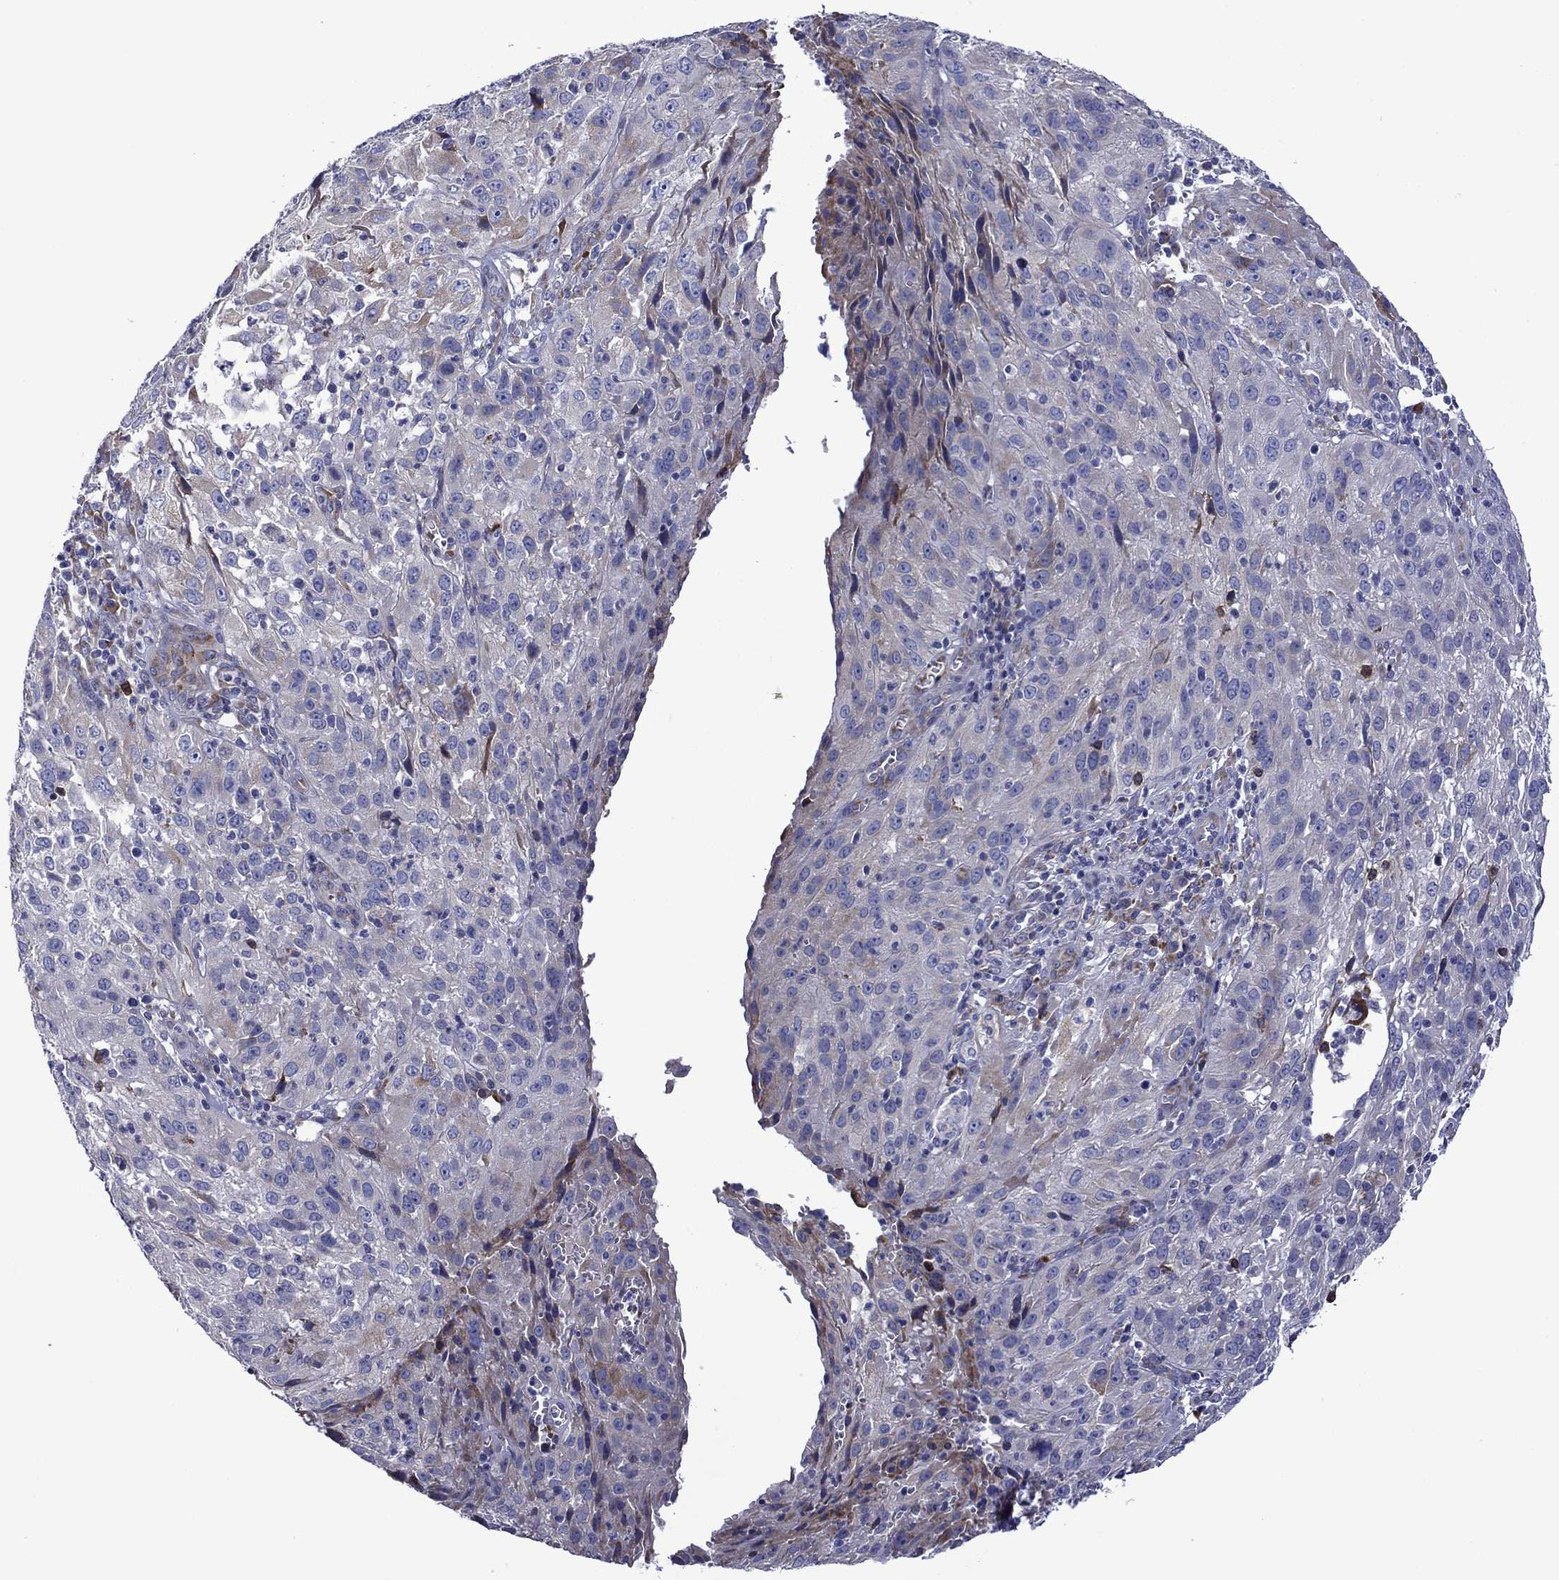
{"staining": {"intensity": "negative", "quantity": "none", "location": "none"}, "tissue": "cervical cancer", "cell_type": "Tumor cells", "image_type": "cancer", "snomed": [{"axis": "morphology", "description": "Squamous cell carcinoma, NOS"}, {"axis": "topography", "description": "Cervix"}], "caption": "This is a histopathology image of IHC staining of cervical squamous cell carcinoma, which shows no expression in tumor cells.", "gene": "HSPG2", "patient": {"sex": "female", "age": 32}}